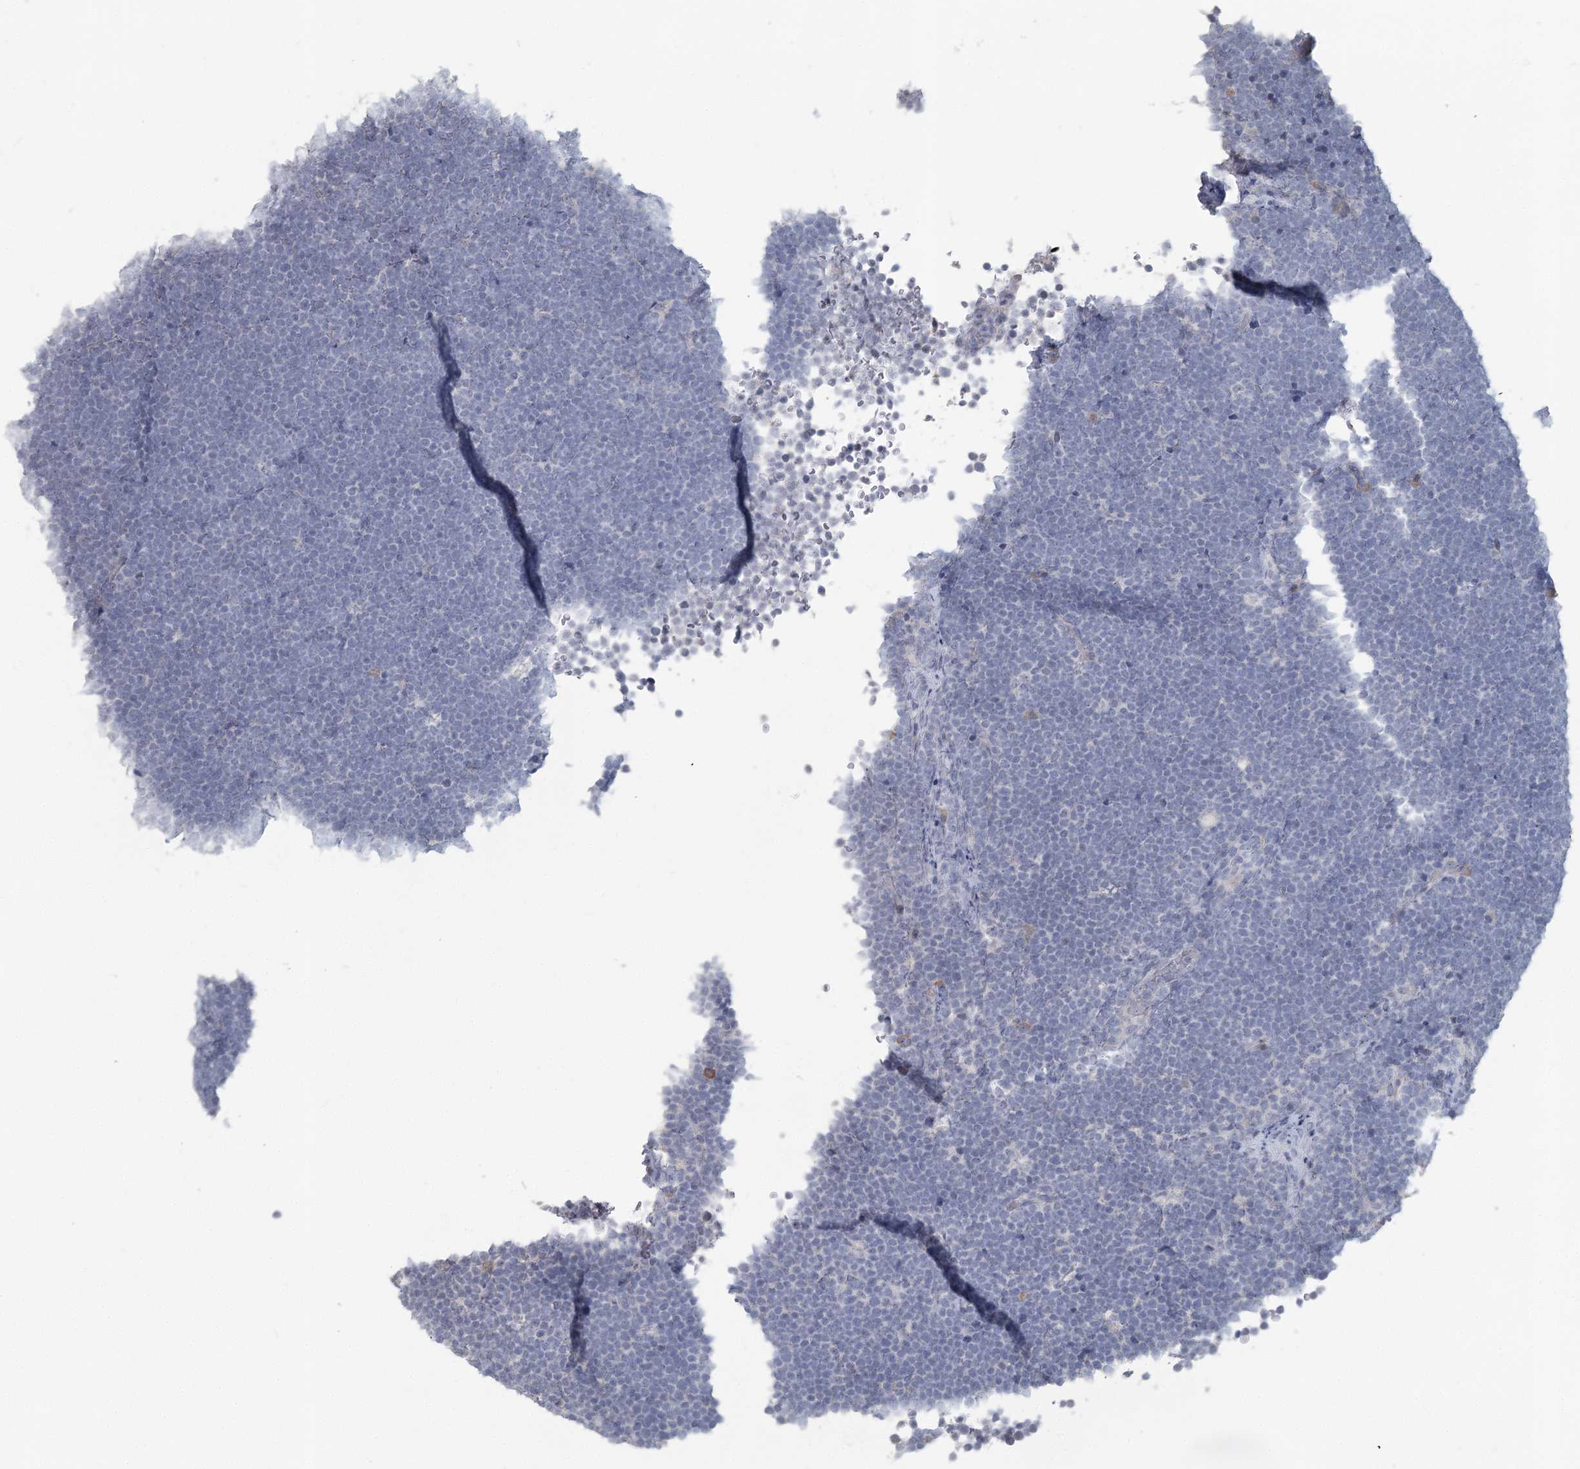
{"staining": {"intensity": "negative", "quantity": "none", "location": "none"}, "tissue": "lymphoma", "cell_type": "Tumor cells", "image_type": "cancer", "snomed": [{"axis": "morphology", "description": "Malignant lymphoma, non-Hodgkin's type, High grade"}, {"axis": "topography", "description": "Lymph node"}], "caption": "DAB (3,3'-diaminobenzidine) immunohistochemical staining of lymphoma exhibits no significant positivity in tumor cells.", "gene": "SLC9A3", "patient": {"sex": "male", "age": 13}}